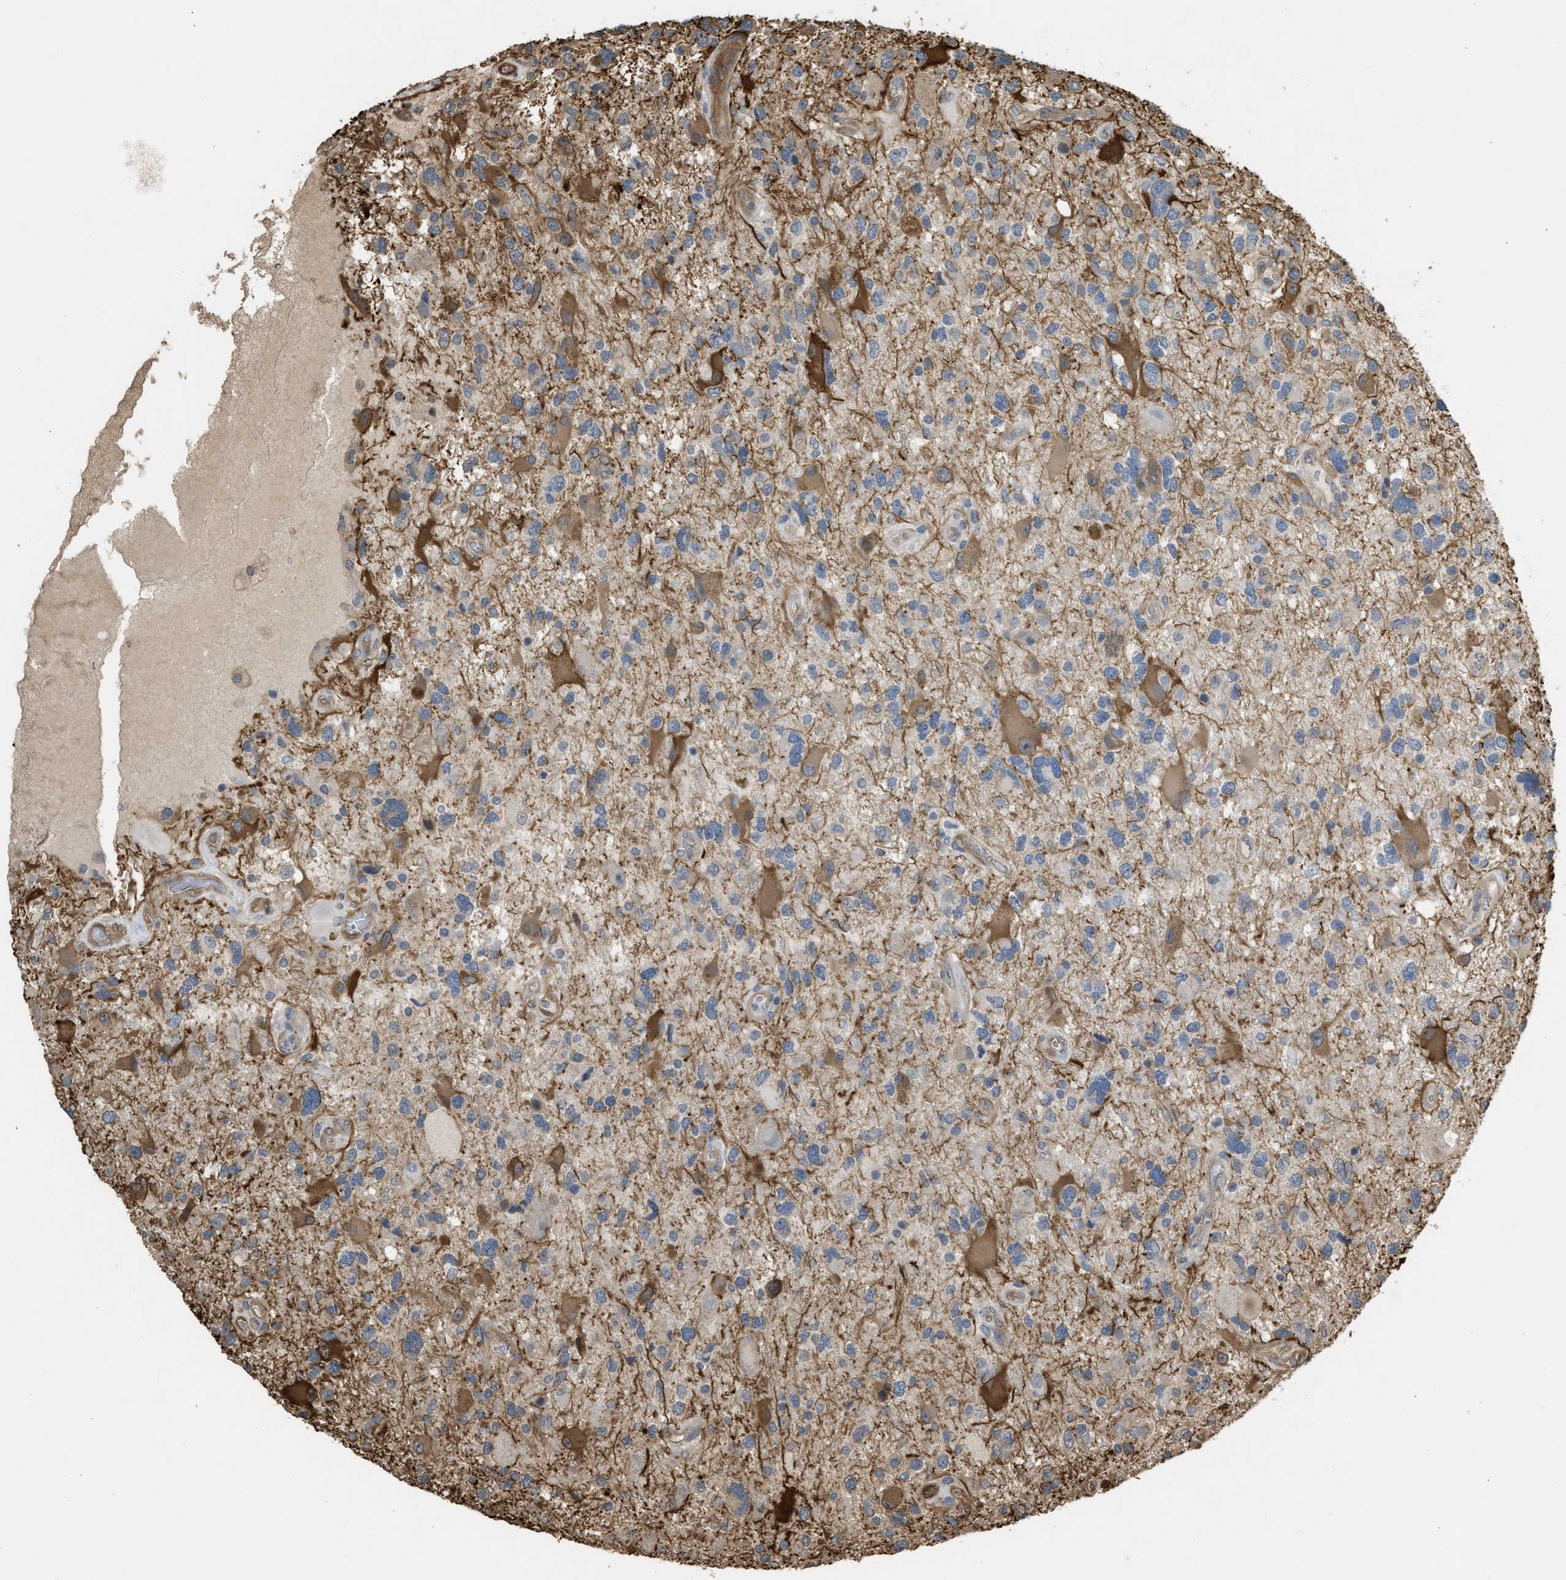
{"staining": {"intensity": "moderate", "quantity": "<25%", "location": "cytoplasmic/membranous"}, "tissue": "glioma", "cell_type": "Tumor cells", "image_type": "cancer", "snomed": [{"axis": "morphology", "description": "Glioma, malignant, High grade"}, {"axis": "topography", "description": "Brain"}], "caption": "High-grade glioma (malignant) tissue shows moderate cytoplasmic/membranous positivity in about <25% of tumor cells", "gene": "BAG3", "patient": {"sex": "male", "age": 33}}